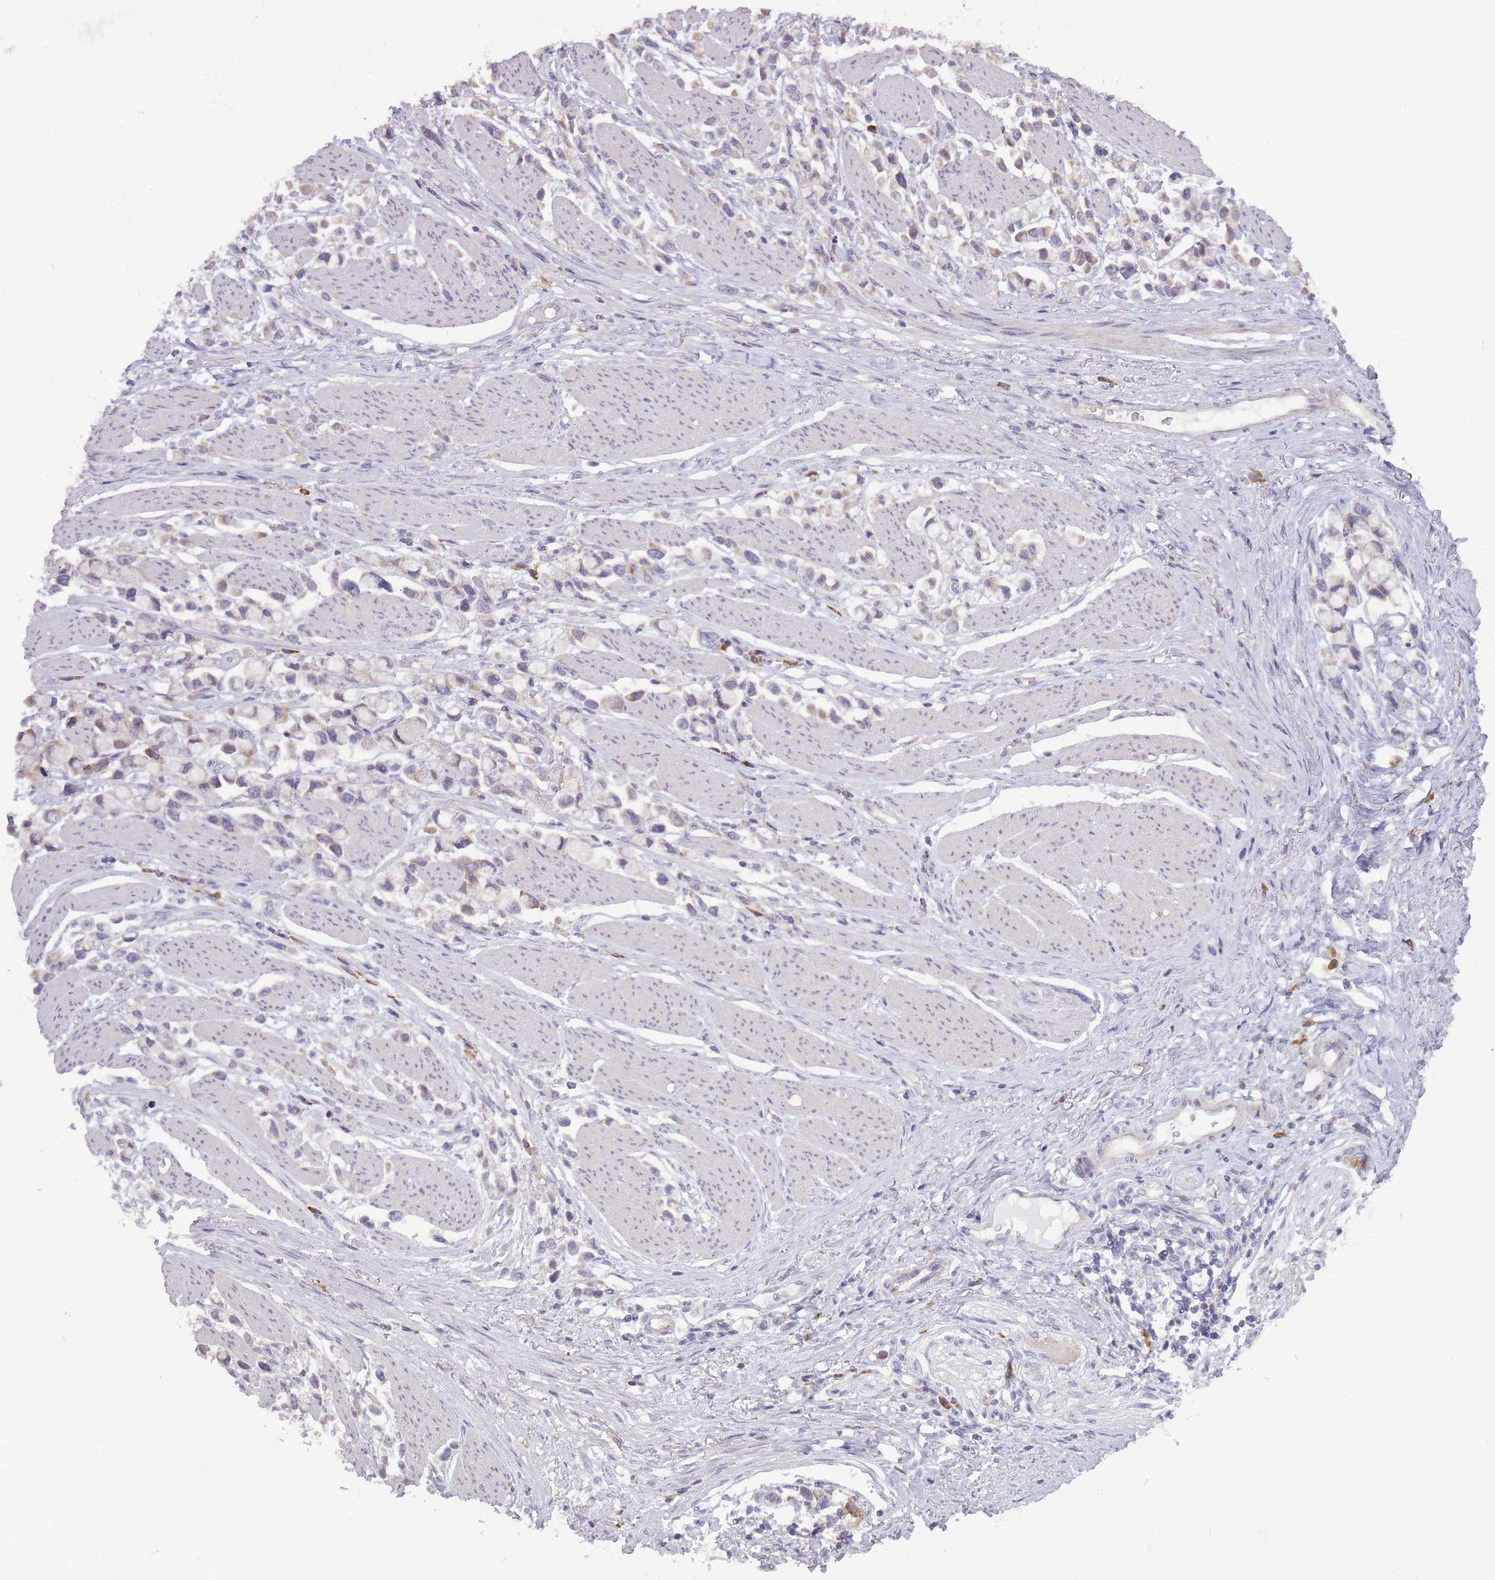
{"staining": {"intensity": "negative", "quantity": "none", "location": "none"}, "tissue": "stomach cancer", "cell_type": "Tumor cells", "image_type": "cancer", "snomed": [{"axis": "morphology", "description": "Adenocarcinoma, NOS"}, {"axis": "topography", "description": "Stomach"}], "caption": "This is an immunohistochemistry (IHC) image of stomach cancer. There is no staining in tumor cells.", "gene": "TRAPPC5", "patient": {"sex": "female", "age": 81}}